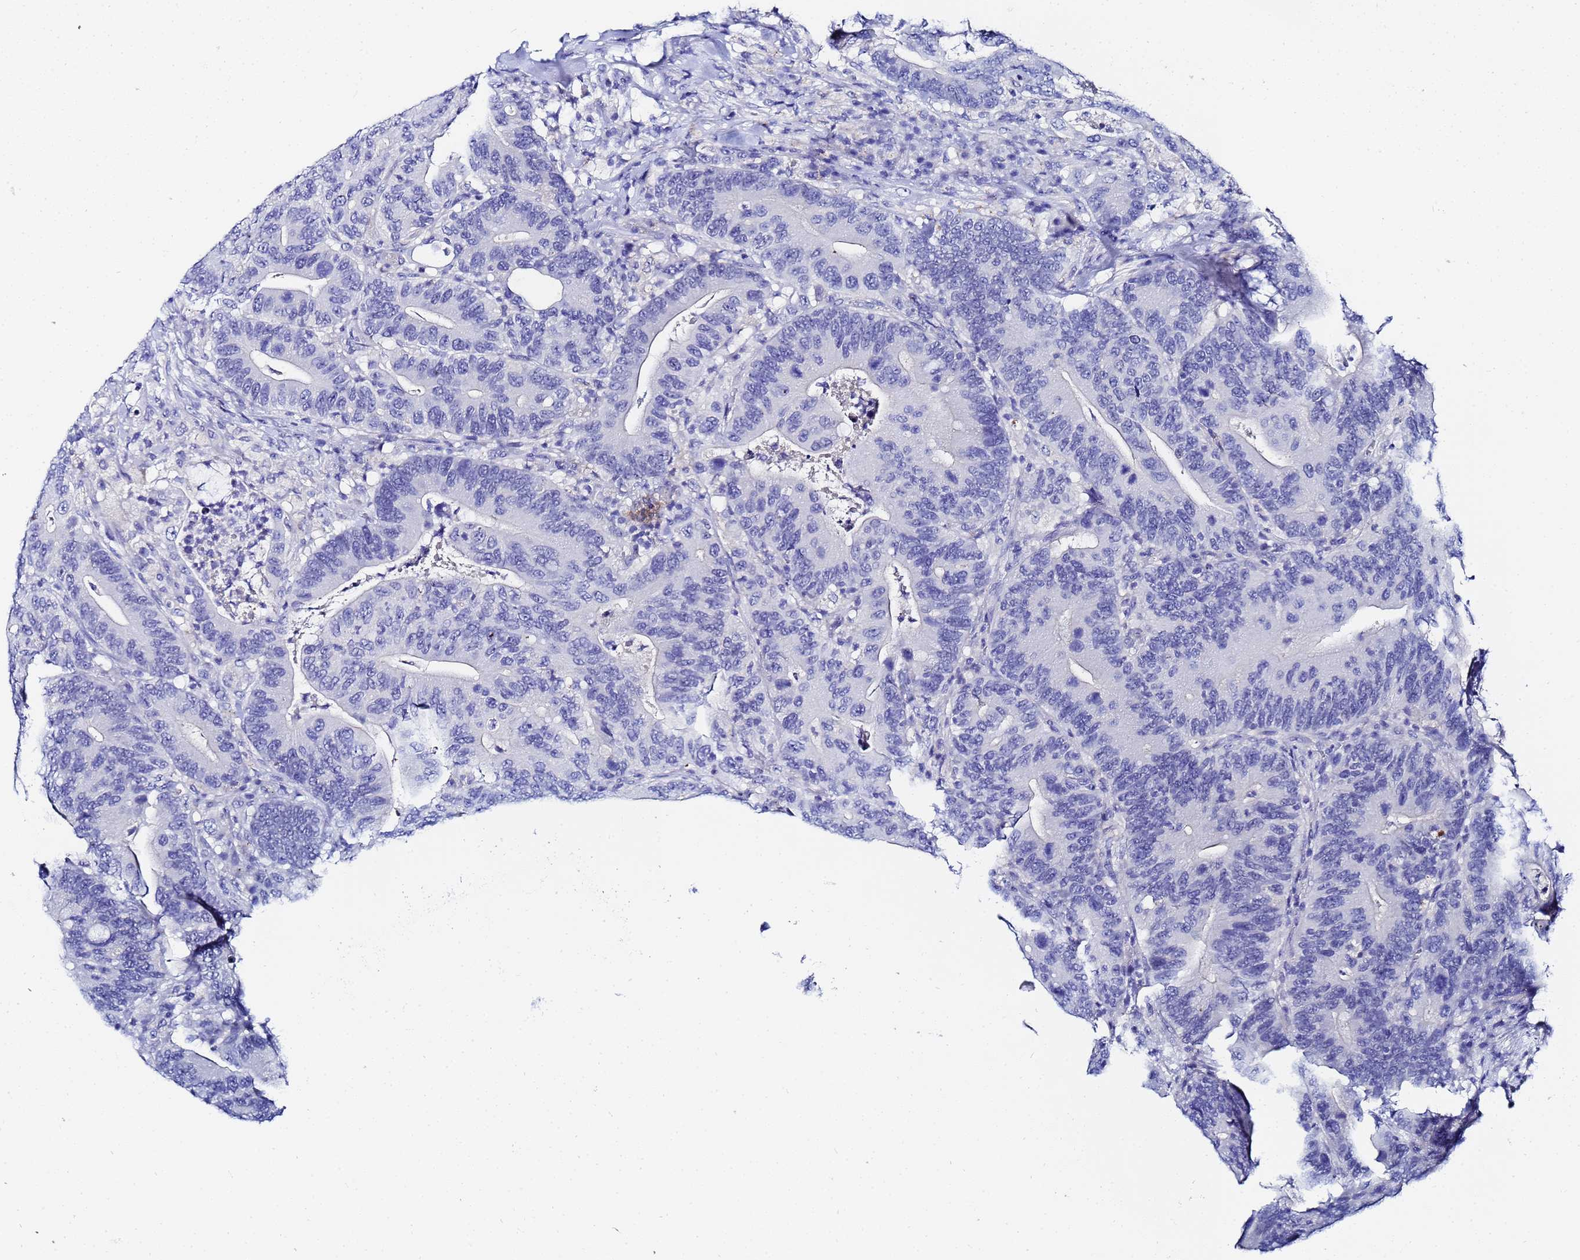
{"staining": {"intensity": "negative", "quantity": "none", "location": "none"}, "tissue": "colorectal cancer", "cell_type": "Tumor cells", "image_type": "cancer", "snomed": [{"axis": "morphology", "description": "Adenocarcinoma, NOS"}, {"axis": "topography", "description": "Colon"}], "caption": "This is a histopathology image of immunohistochemistry (IHC) staining of colorectal cancer (adenocarcinoma), which shows no expression in tumor cells.", "gene": "ZNF26", "patient": {"sex": "female", "age": 66}}